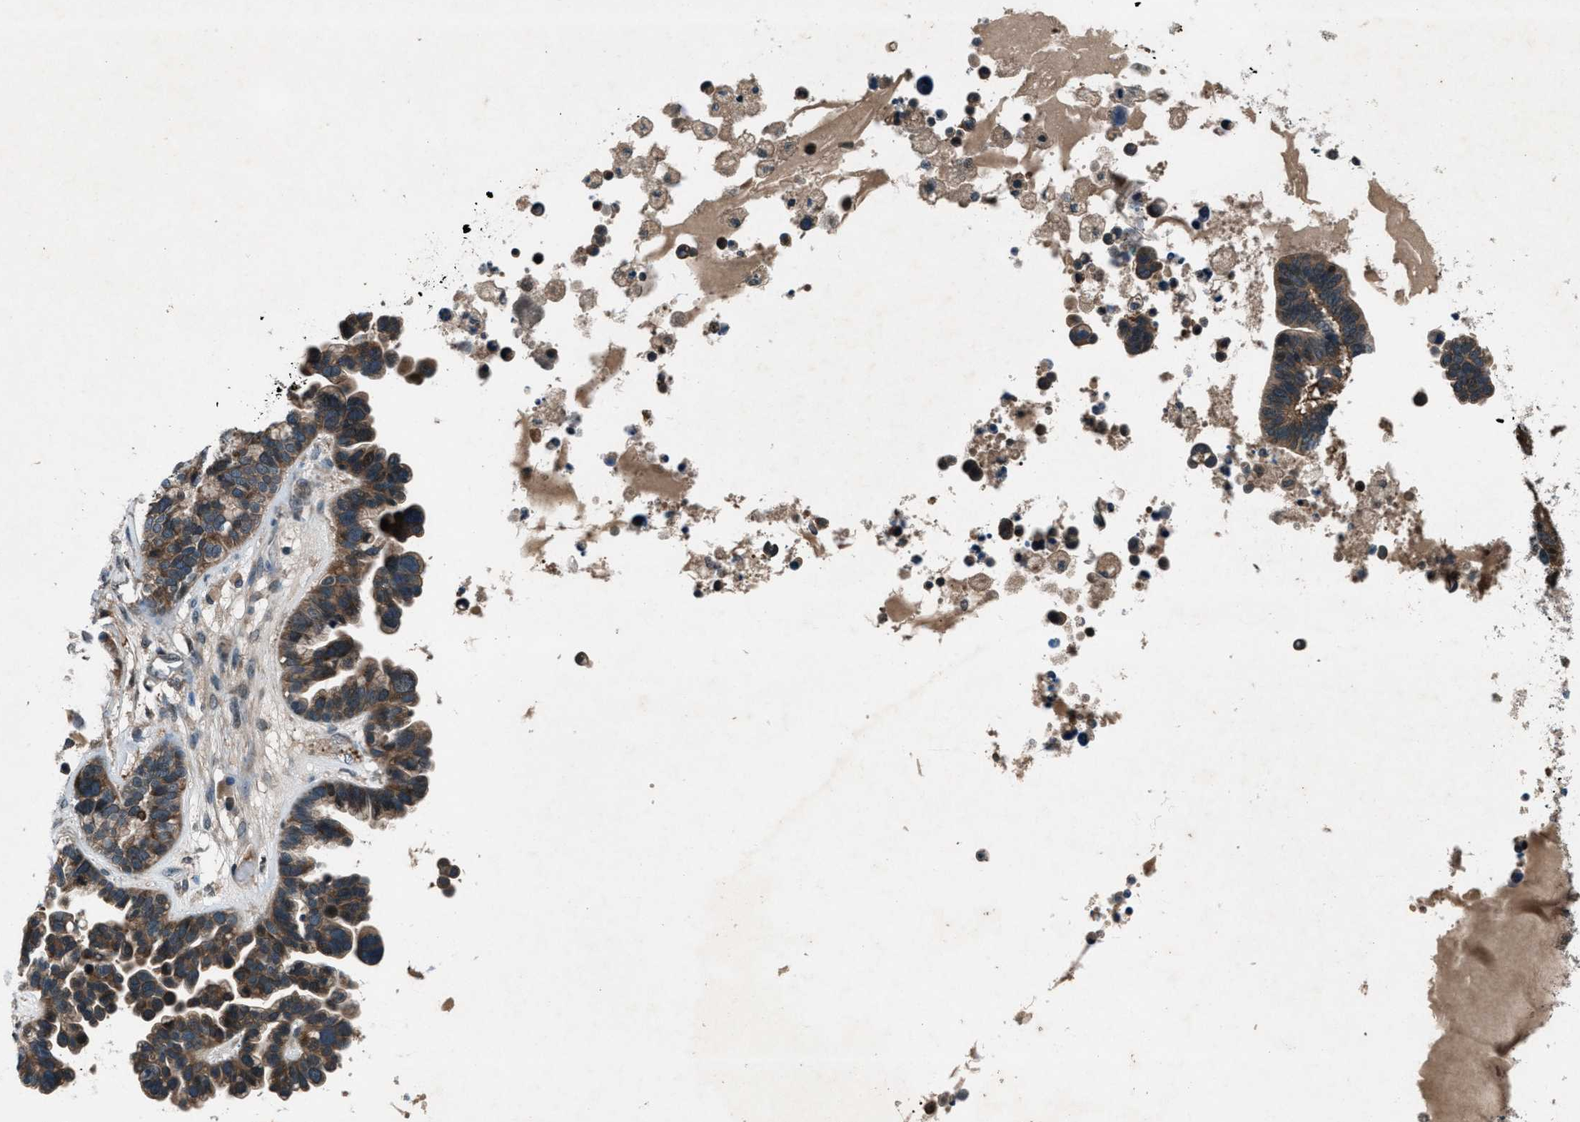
{"staining": {"intensity": "moderate", "quantity": ">75%", "location": "cytoplasmic/membranous"}, "tissue": "ovarian cancer", "cell_type": "Tumor cells", "image_type": "cancer", "snomed": [{"axis": "morphology", "description": "Cystadenocarcinoma, serous, NOS"}, {"axis": "topography", "description": "Ovary"}], "caption": "Immunohistochemical staining of ovarian cancer (serous cystadenocarcinoma) shows medium levels of moderate cytoplasmic/membranous staining in about >75% of tumor cells.", "gene": "EPSTI1", "patient": {"sex": "female", "age": 56}}